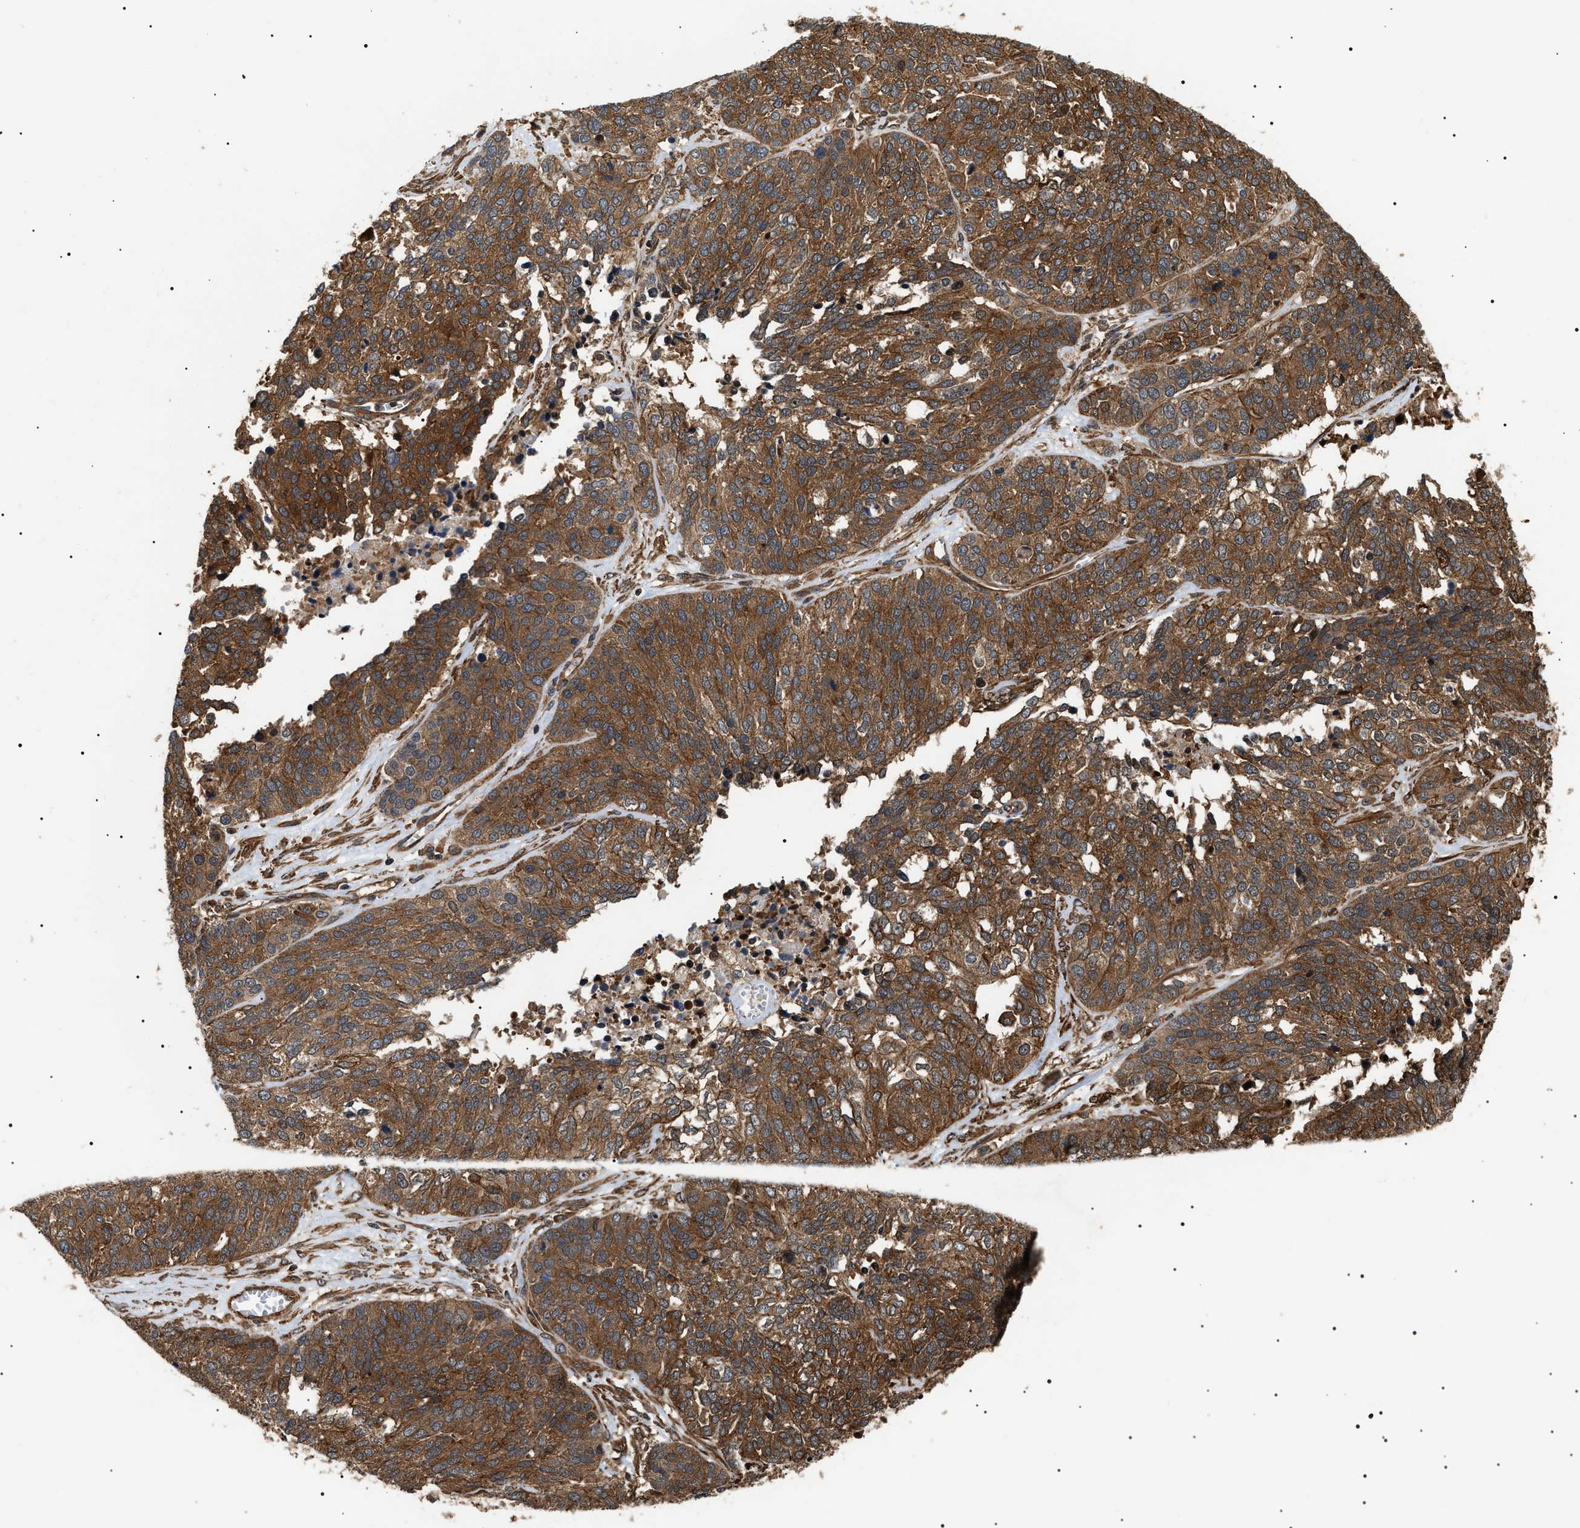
{"staining": {"intensity": "strong", "quantity": ">75%", "location": "cytoplasmic/membranous"}, "tissue": "ovarian cancer", "cell_type": "Tumor cells", "image_type": "cancer", "snomed": [{"axis": "morphology", "description": "Cystadenocarcinoma, serous, NOS"}, {"axis": "topography", "description": "Ovary"}], "caption": "An immunohistochemistry (IHC) histopathology image of tumor tissue is shown. Protein staining in brown shows strong cytoplasmic/membranous positivity in ovarian serous cystadenocarcinoma within tumor cells. Nuclei are stained in blue.", "gene": "SH3GLB2", "patient": {"sex": "female", "age": 44}}